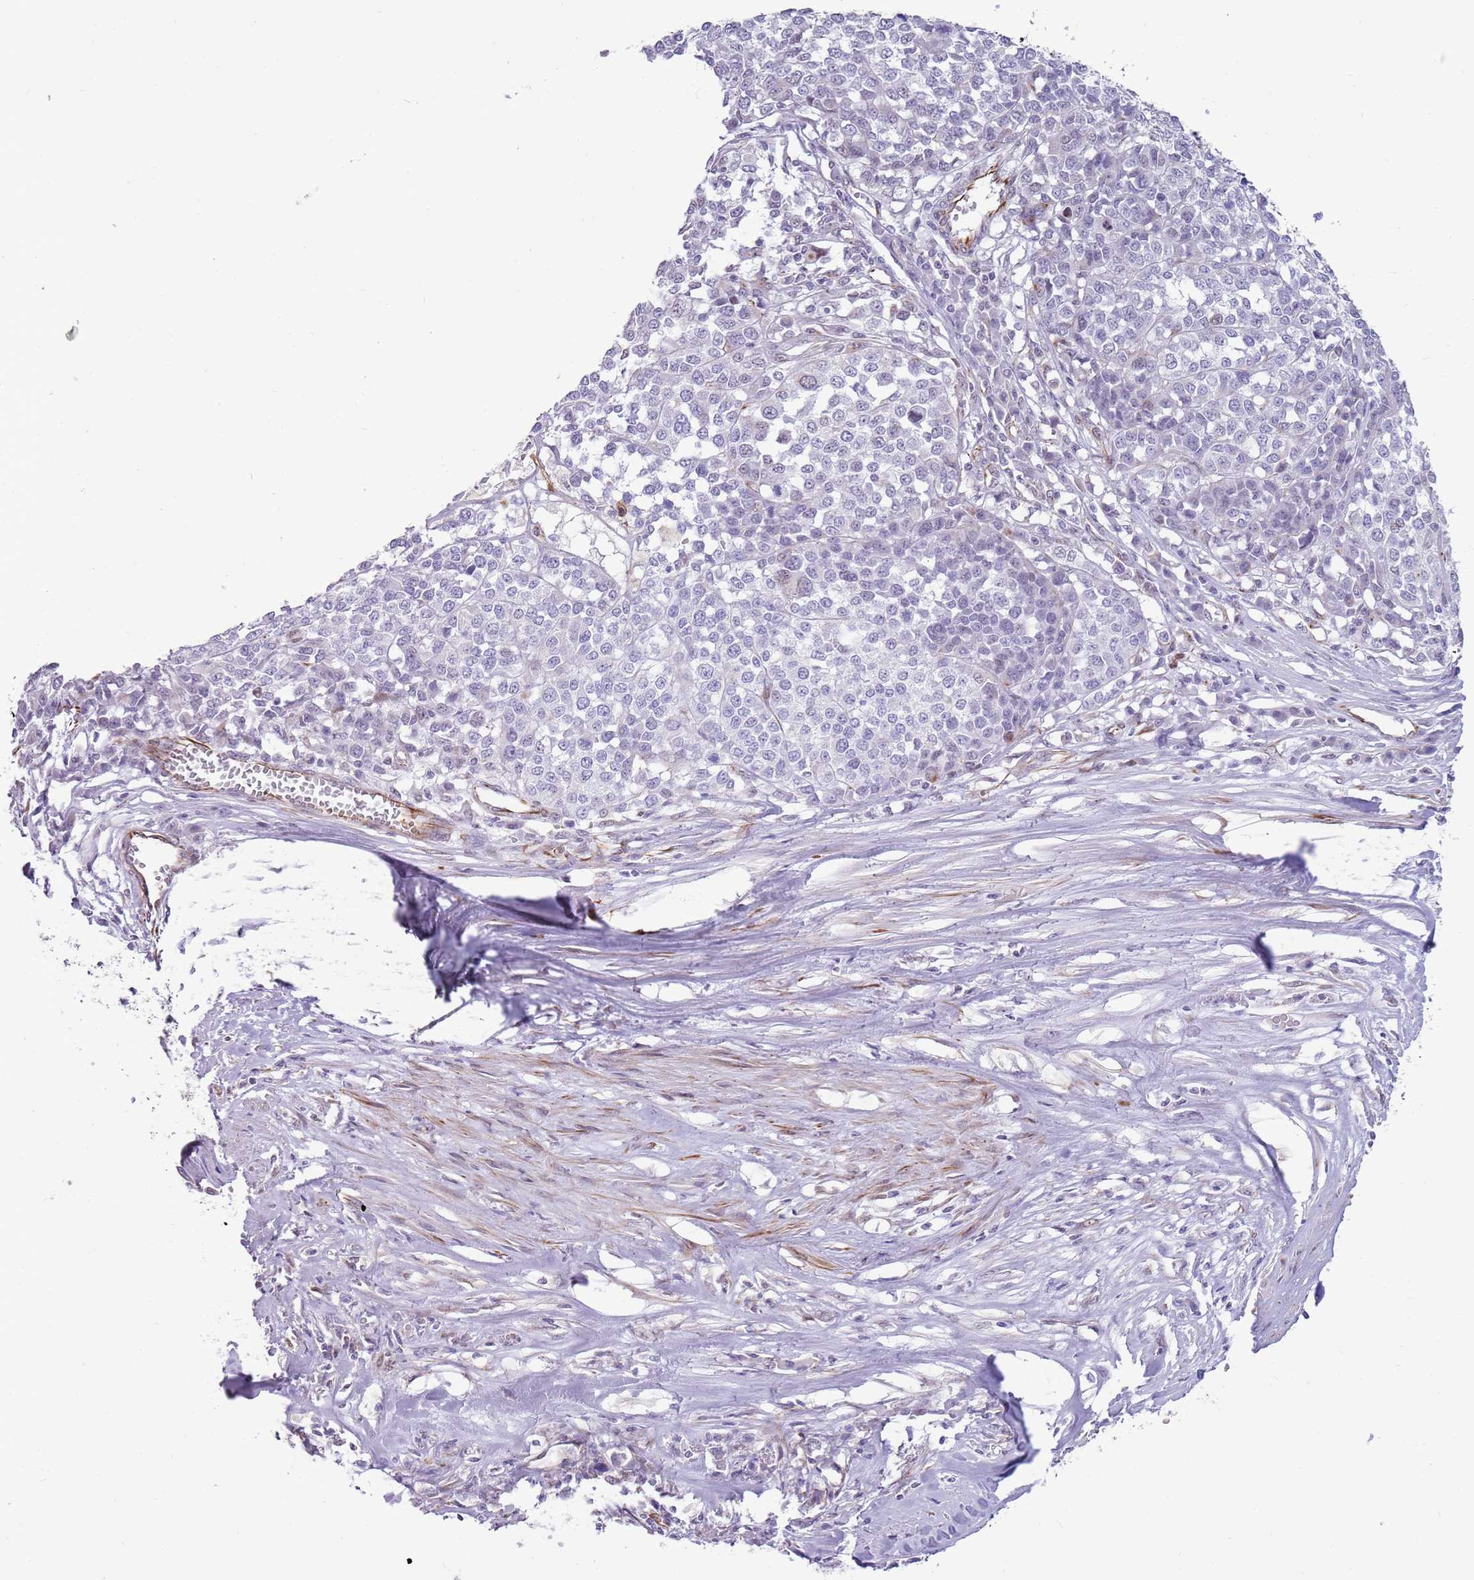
{"staining": {"intensity": "negative", "quantity": "none", "location": "none"}, "tissue": "melanoma", "cell_type": "Tumor cells", "image_type": "cancer", "snomed": [{"axis": "morphology", "description": "Malignant melanoma, Metastatic site"}, {"axis": "topography", "description": "Lymph node"}], "caption": "Malignant melanoma (metastatic site) was stained to show a protein in brown. There is no significant staining in tumor cells.", "gene": "NBPF3", "patient": {"sex": "male", "age": 44}}